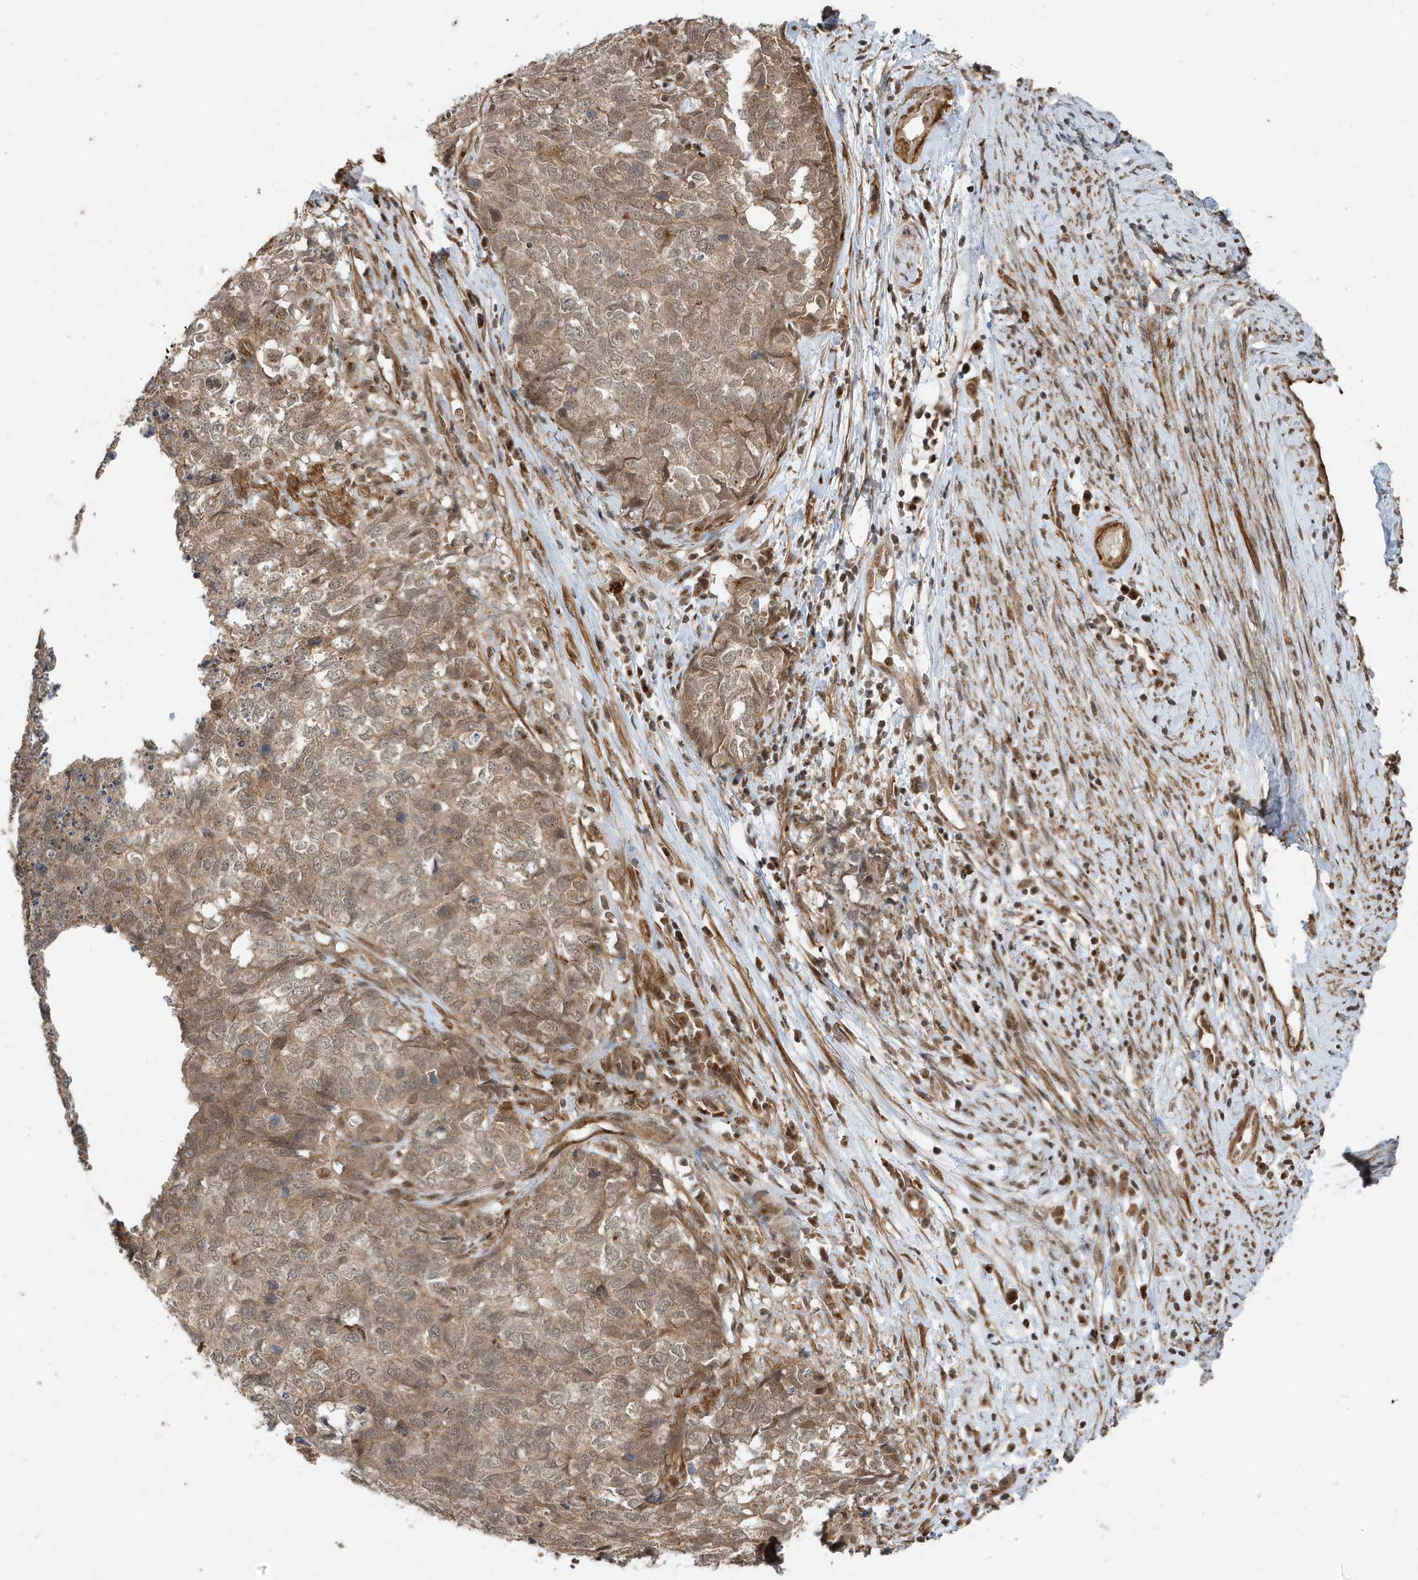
{"staining": {"intensity": "weak", "quantity": "25%-75%", "location": "cytoplasmic/membranous,nuclear"}, "tissue": "cervical cancer", "cell_type": "Tumor cells", "image_type": "cancer", "snomed": [{"axis": "morphology", "description": "Squamous cell carcinoma, NOS"}, {"axis": "topography", "description": "Cervix"}], "caption": "Weak cytoplasmic/membranous and nuclear positivity for a protein is appreciated in about 25%-75% of tumor cells of cervical cancer using IHC.", "gene": "MAST3", "patient": {"sex": "female", "age": 63}}